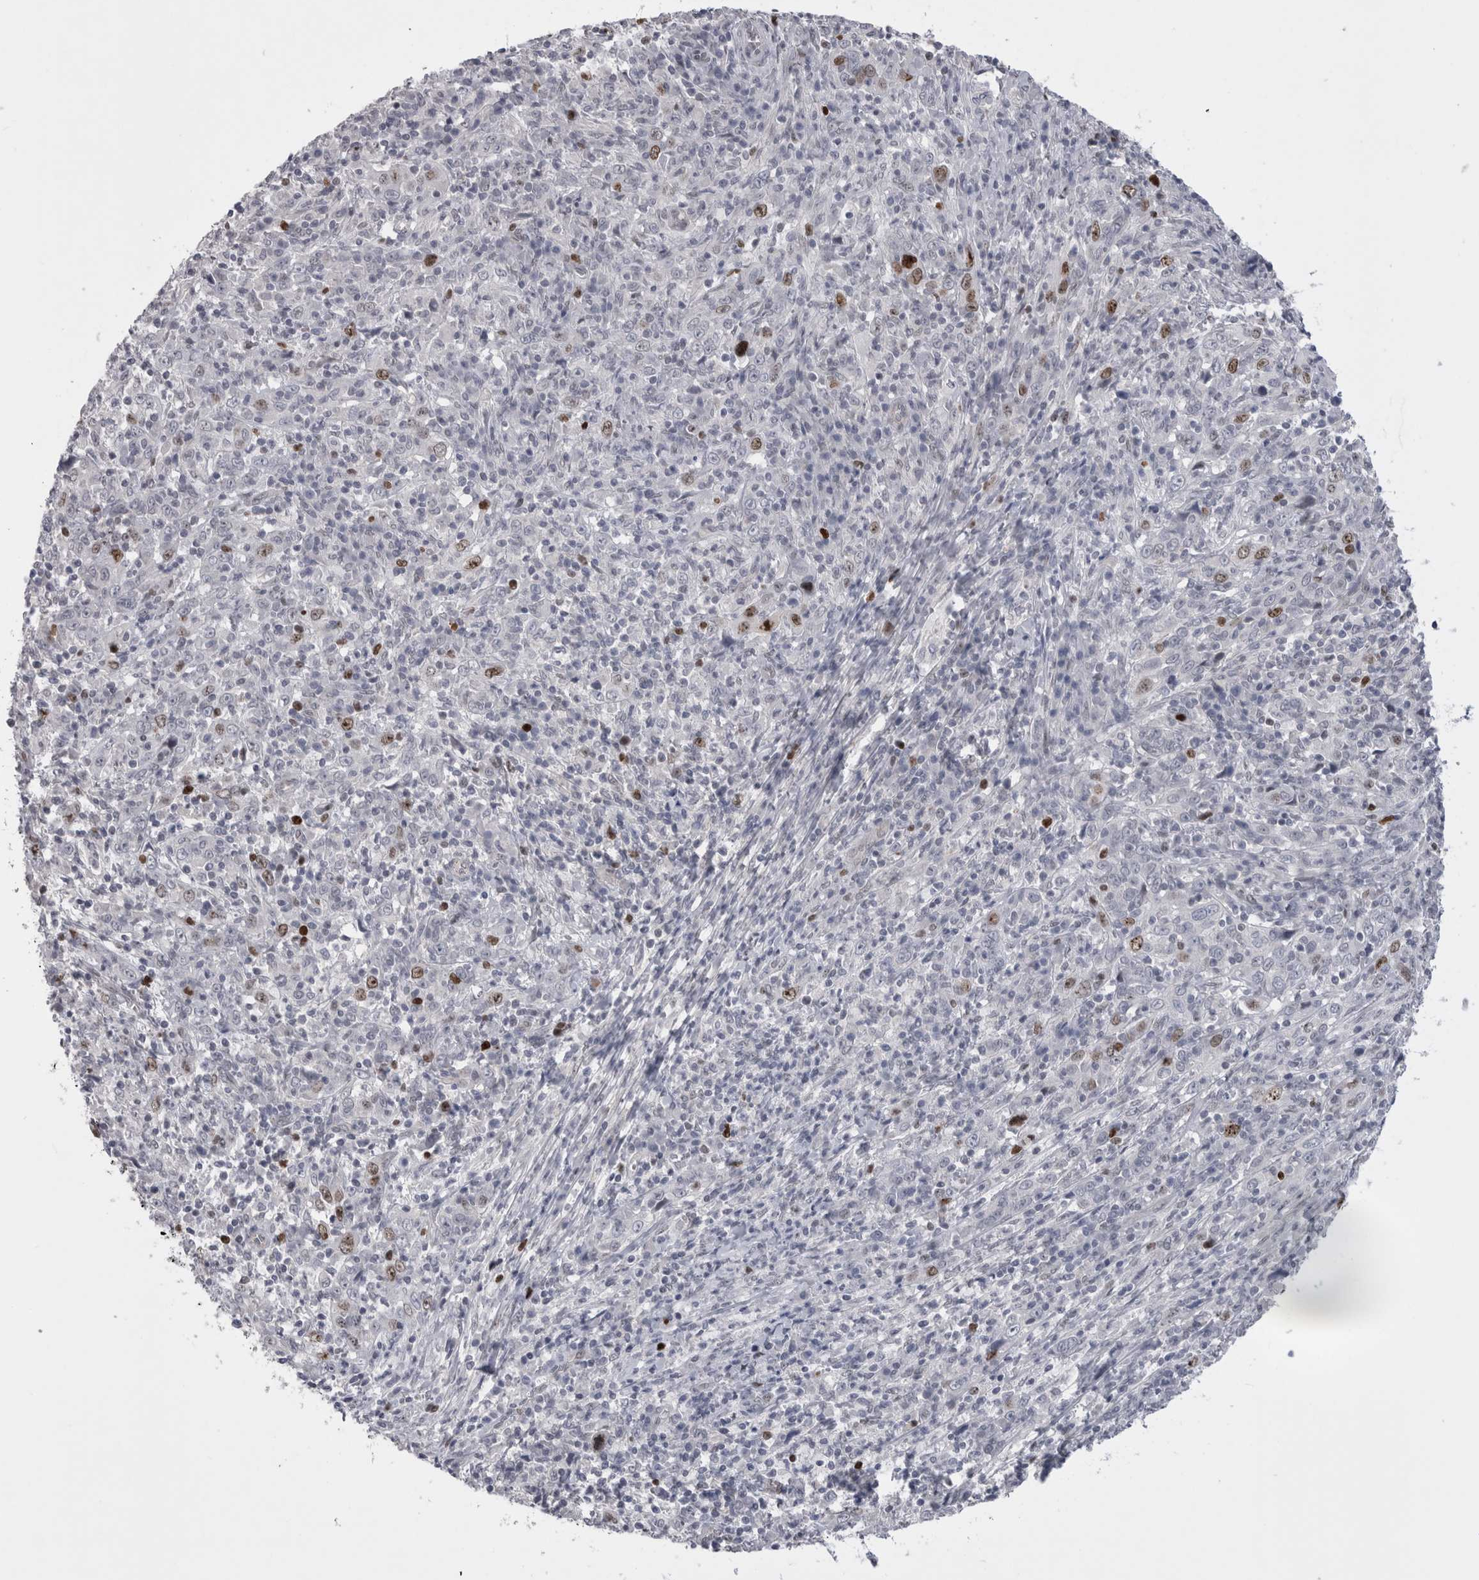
{"staining": {"intensity": "moderate", "quantity": "<25%", "location": "nuclear"}, "tissue": "cervical cancer", "cell_type": "Tumor cells", "image_type": "cancer", "snomed": [{"axis": "morphology", "description": "Squamous cell carcinoma, NOS"}, {"axis": "topography", "description": "Cervix"}], "caption": "DAB (3,3'-diaminobenzidine) immunohistochemical staining of human cervical squamous cell carcinoma shows moderate nuclear protein staining in about <25% of tumor cells.", "gene": "KIF18B", "patient": {"sex": "female", "age": 46}}